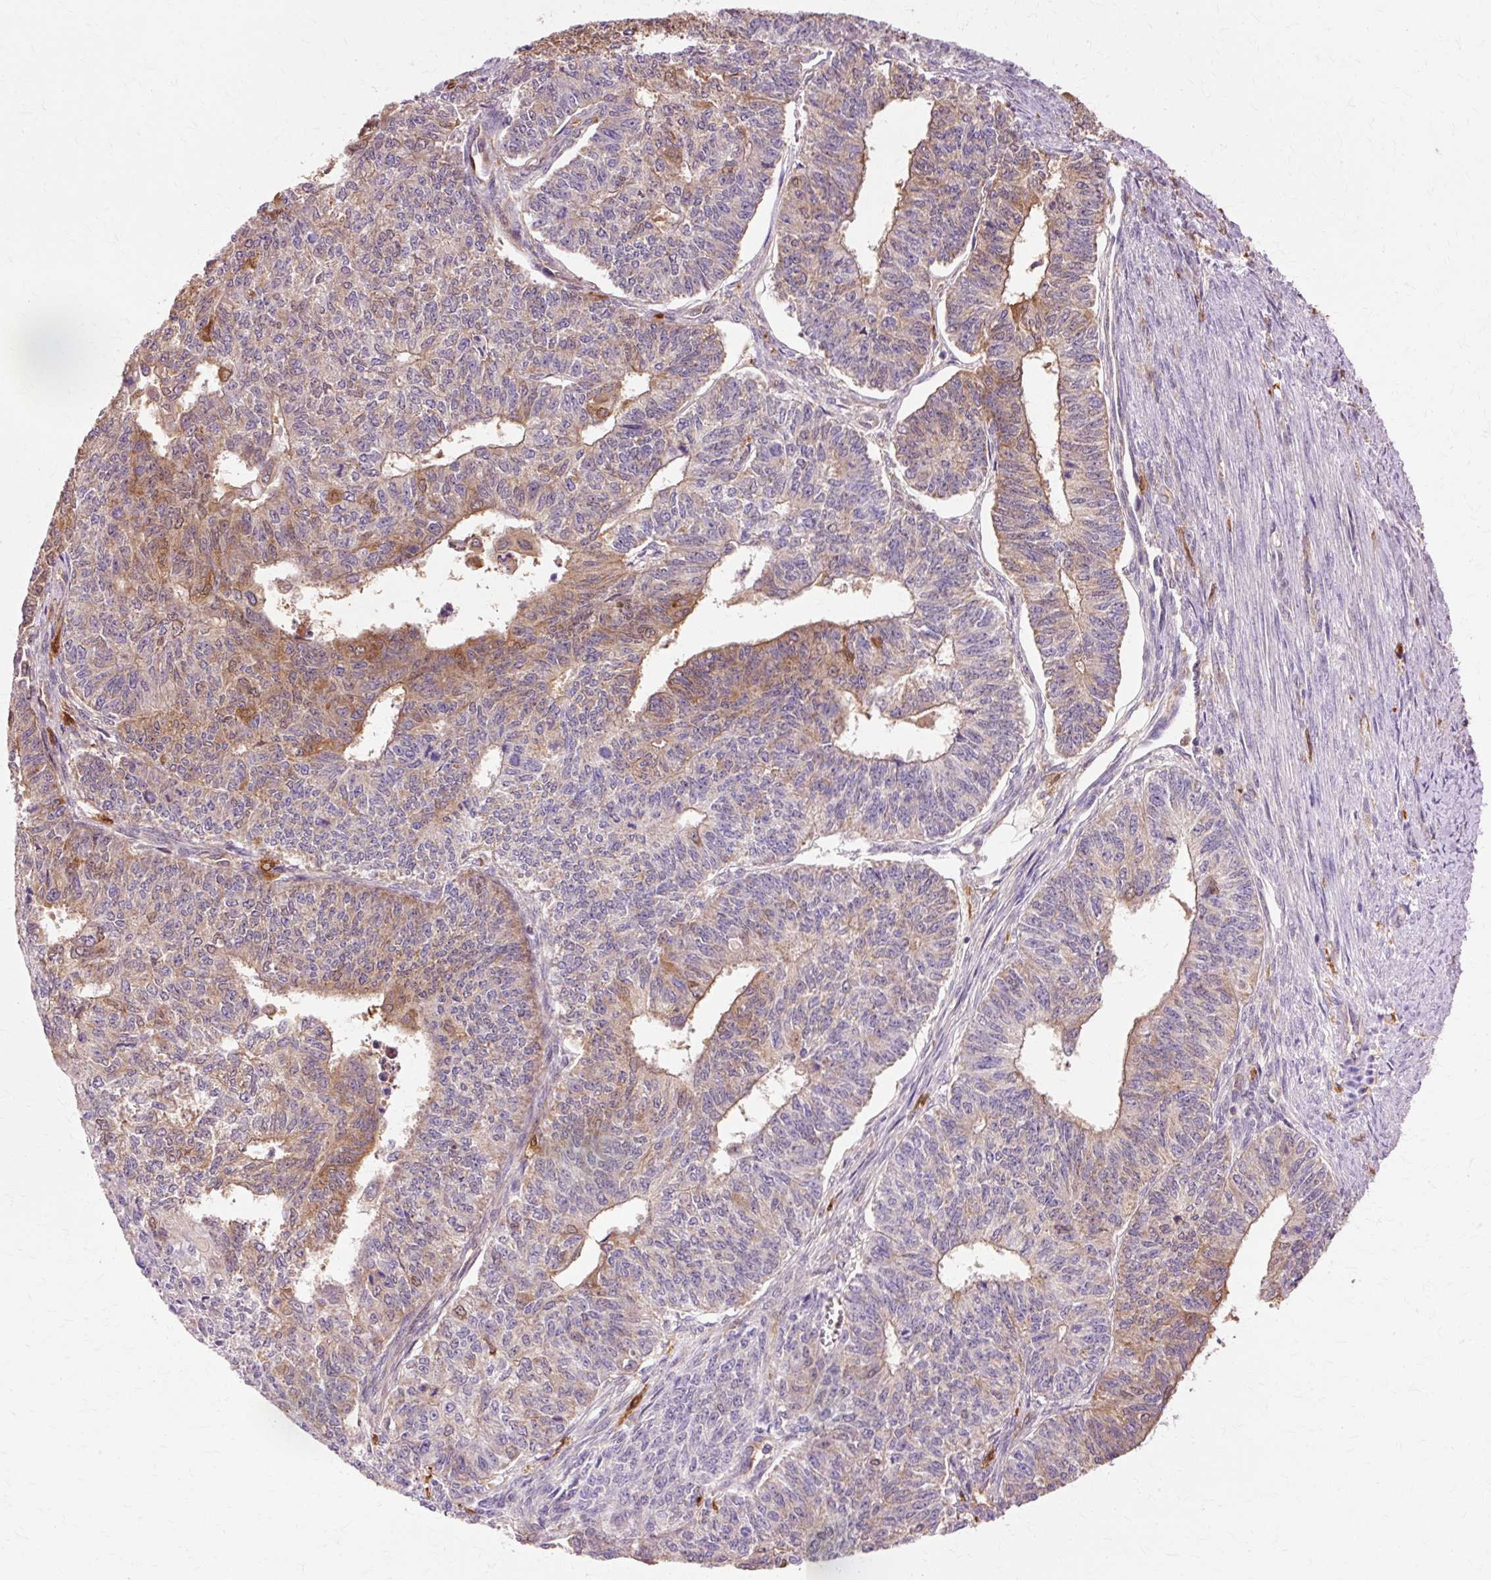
{"staining": {"intensity": "moderate", "quantity": "25%-75%", "location": "cytoplasmic/membranous"}, "tissue": "endometrial cancer", "cell_type": "Tumor cells", "image_type": "cancer", "snomed": [{"axis": "morphology", "description": "Adenocarcinoma, NOS"}, {"axis": "topography", "description": "Endometrium"}], "caption": "Protein staining by immunohistochemistry reveals moderate cytoplasmic/membranous staining in approximately 25%-75% of tumor cells in endometrial cancer (adenocarcinoma). (DAB (3,3'-diaminobenzidine) IHC with brightfield microscopy, high magnification).", "gene": "GPX1", "patient": {"sex": "female", "age": 32}}